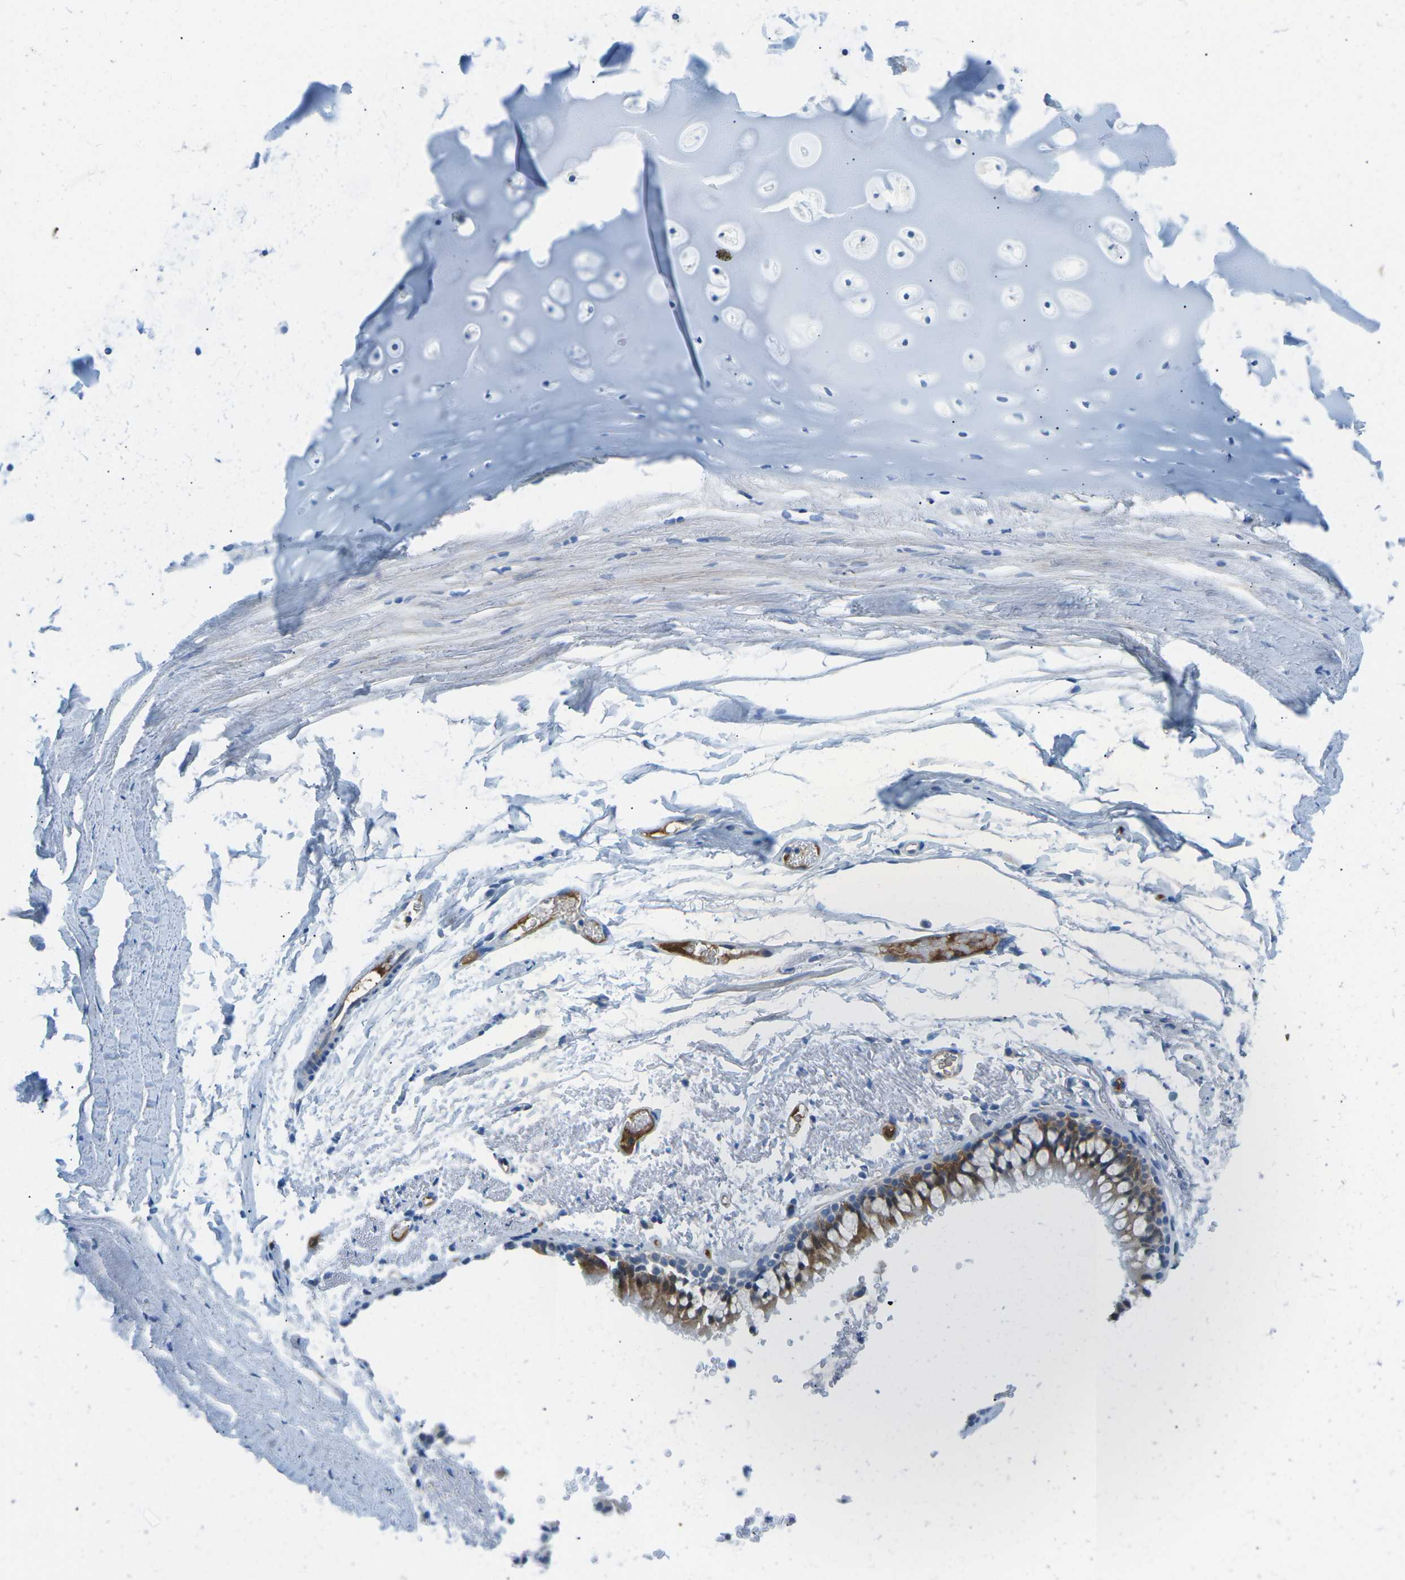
{"staining": {"intensity": "negative", "quantity": "none", "location": "none"}, "tissue": "adipose tissue", "cell_type": "Adipocytes", "image_type": "normal", "snomed": [{"axis": "morphology", "description": "Normal tissue, NOS"}, {"axis": "topography", "description": "Bronchus"}], "caption": "Adipocytes are negative for brown protein staining in unremarkable adipose tissue. (IHC, brightfield microscopy, high magnification).", "gene": "CFB", "patient": {"sex": "female", "age": 73}}